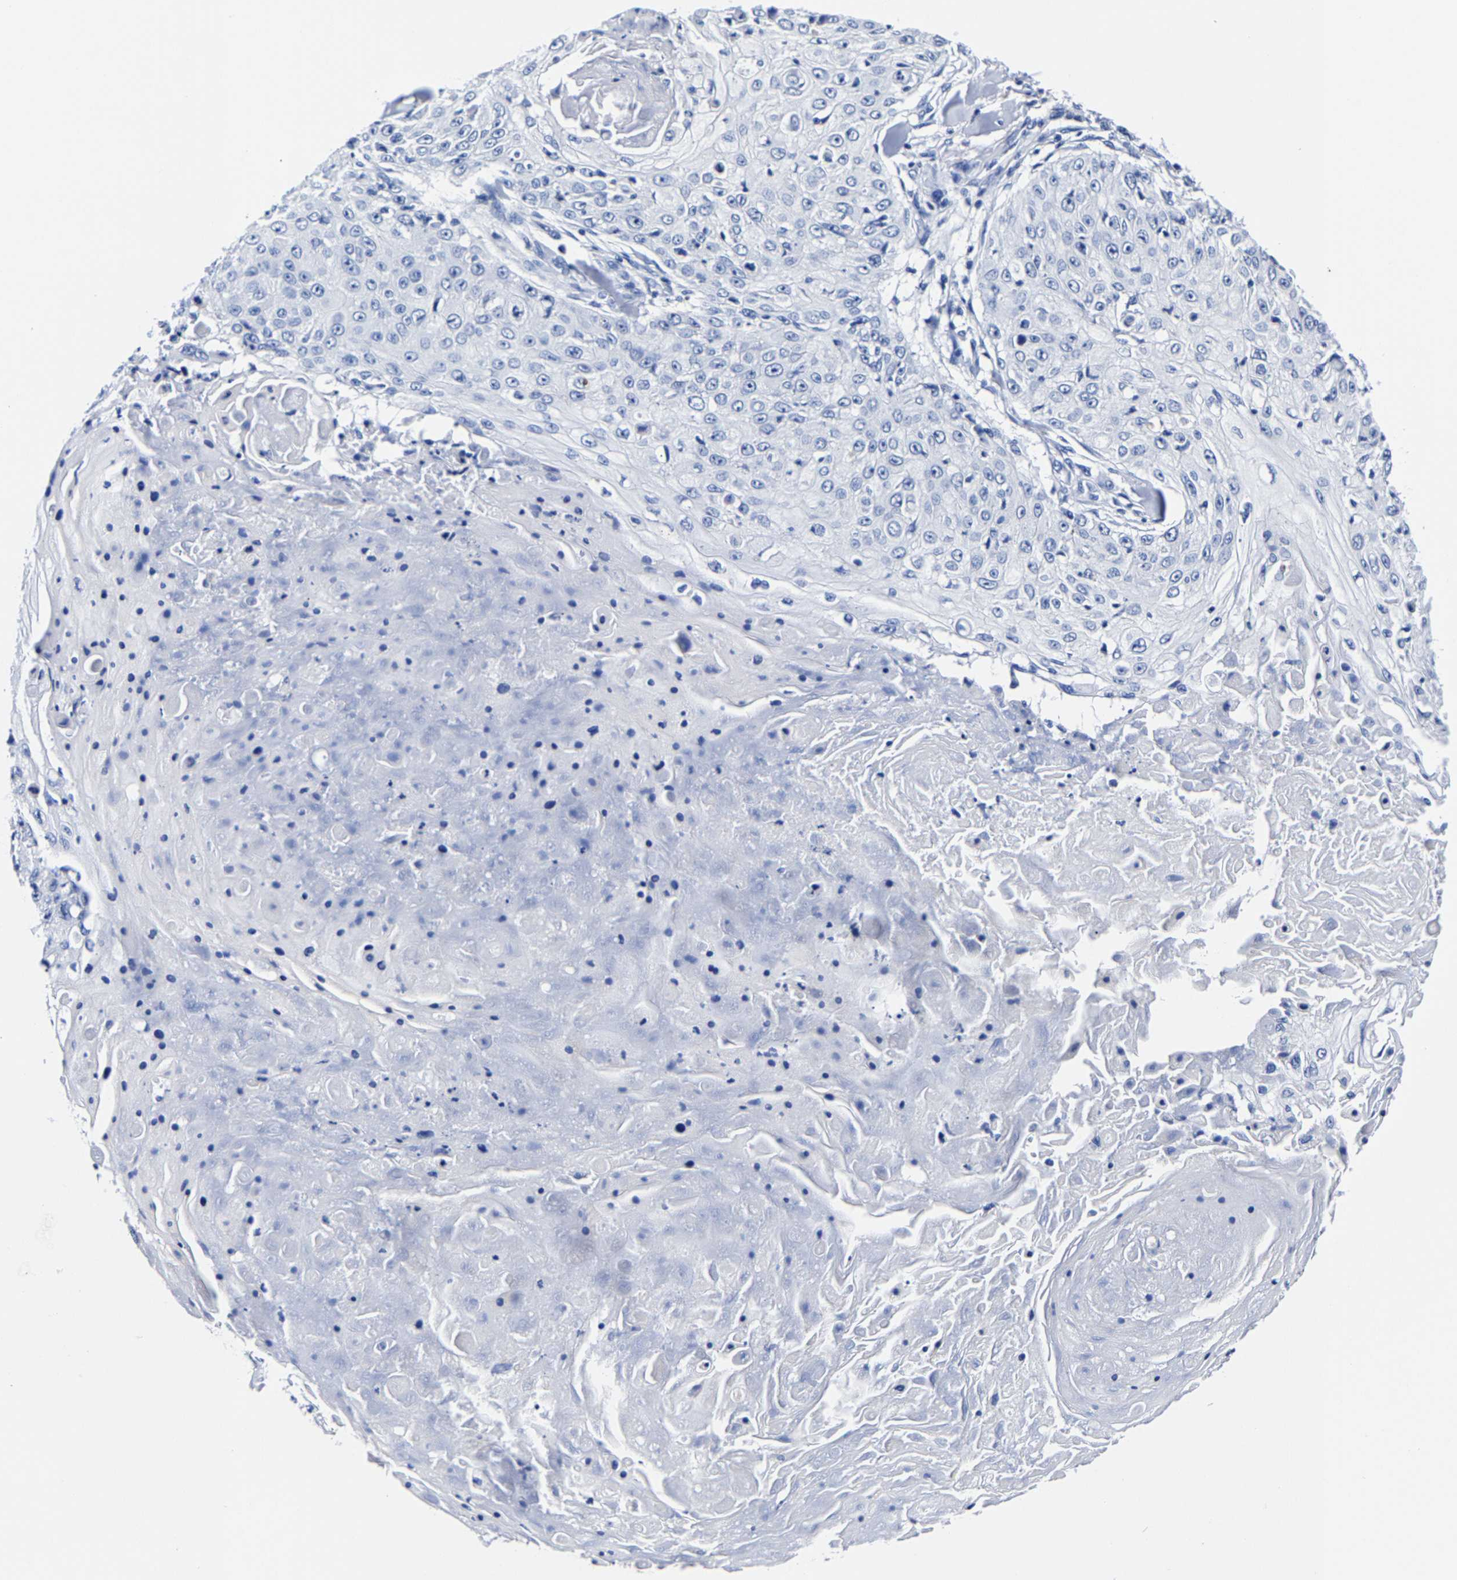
{"staining": {"intensity": "negative", "quantity": "none", "location": "none"}, "tissue": "skin cancer", "cell_type": "Tumor cells", "image_type": "cancer", "snomed": [{"axis": "morphology", "description": "Squamous cell carcinoma, NOS"}, {"axis": "topography", "description": "Skin"}], "caption": "Skin cancer (squamous cell carcinoma) was stained to show a protein in brown. There is no significant staining in tumor cells. Nuclei are stained in blue.", "gene": "CPA2", "patient": {"sex": "male", "age": 86}}